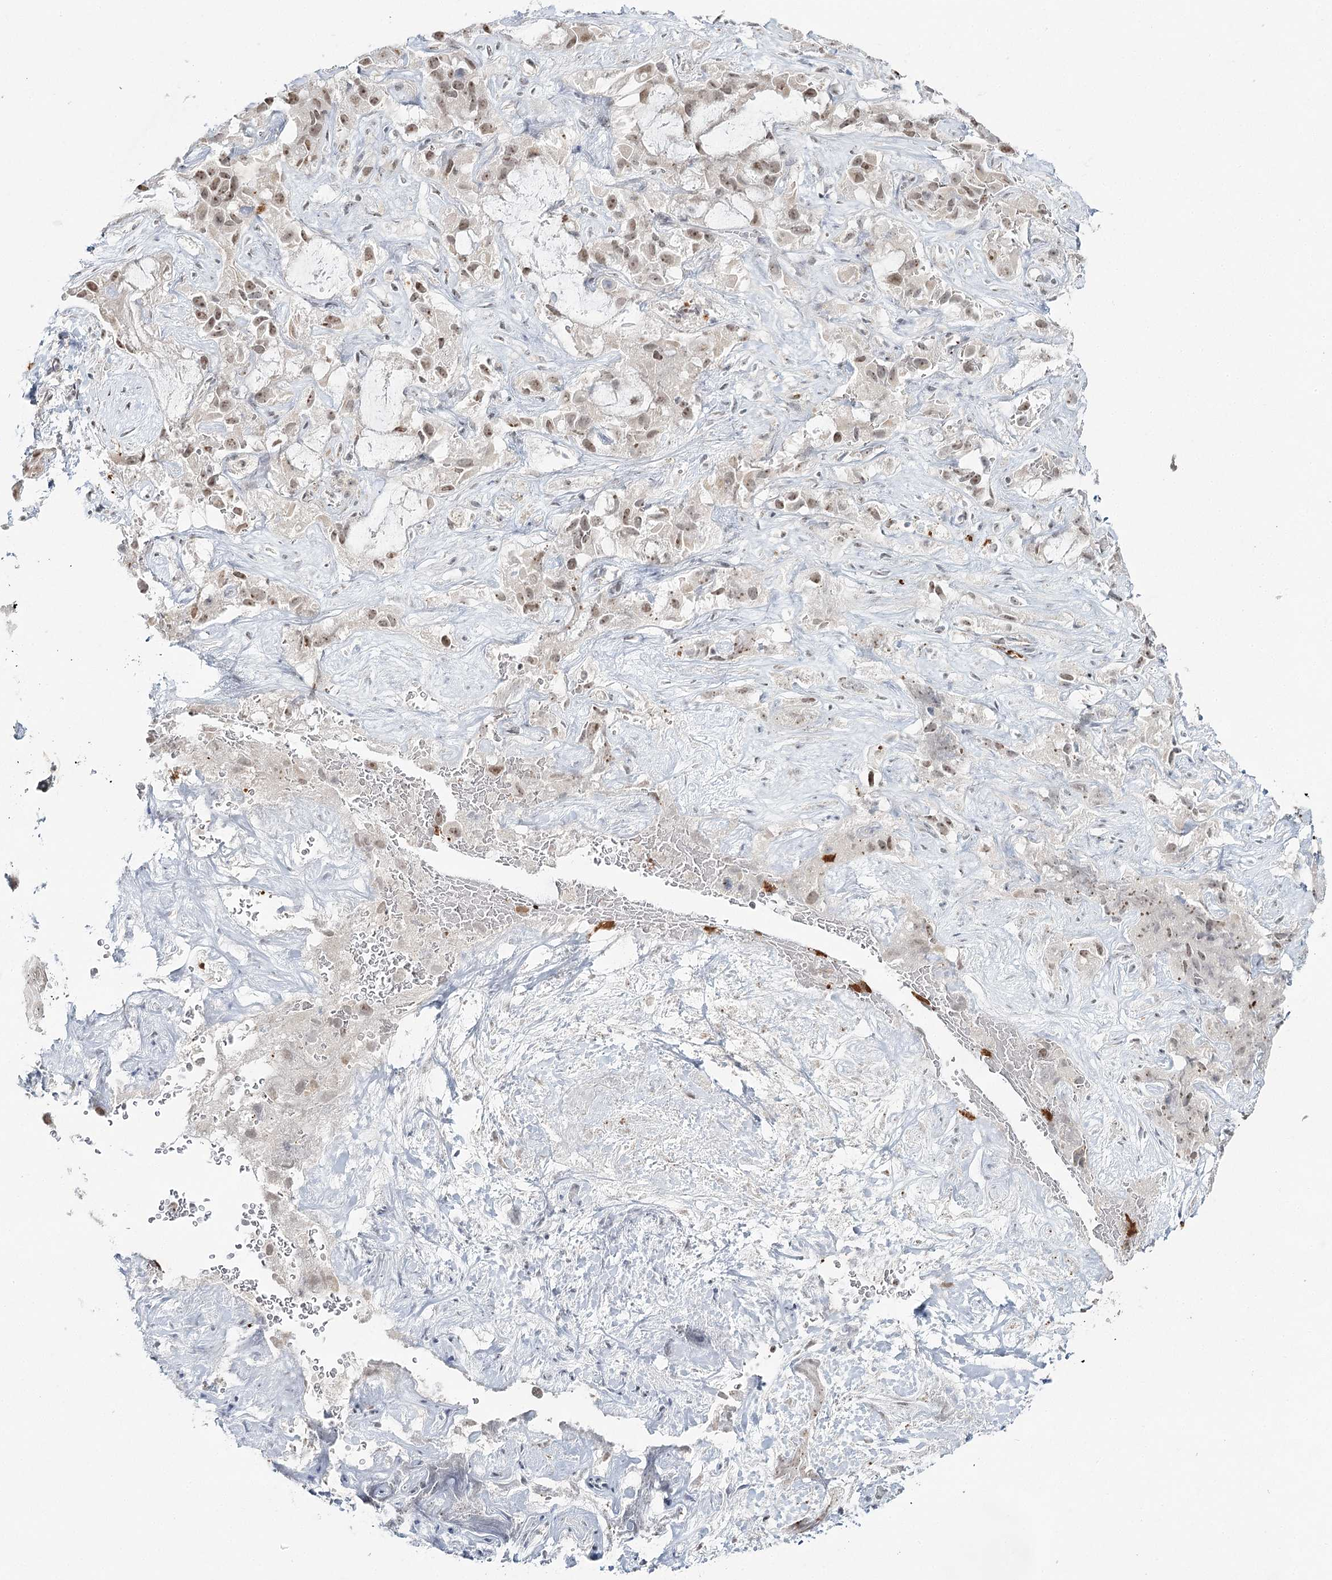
{"staining": {"intensity": "weak", "quantity": ">75%", "location": "nuclear"}, "tissue": "liver cancer", "cell_type": "Tumor cells", "image_type": "cancer", "snomed": [{"axis": "morphology", "description": "Cholangiocarcinoma"}, {"axis": "topography", "description": "Liver"}], "caption": "Immunohistochemistry micrograph of liver cancer (cholangiocarcinoma) stained for a protein (brown), which exhibits low levels of weak nuclear positivity in approximately >75% of tumor cells.", "gene": "ATAD1", "patient": {"sex": "female", "age": 52}}